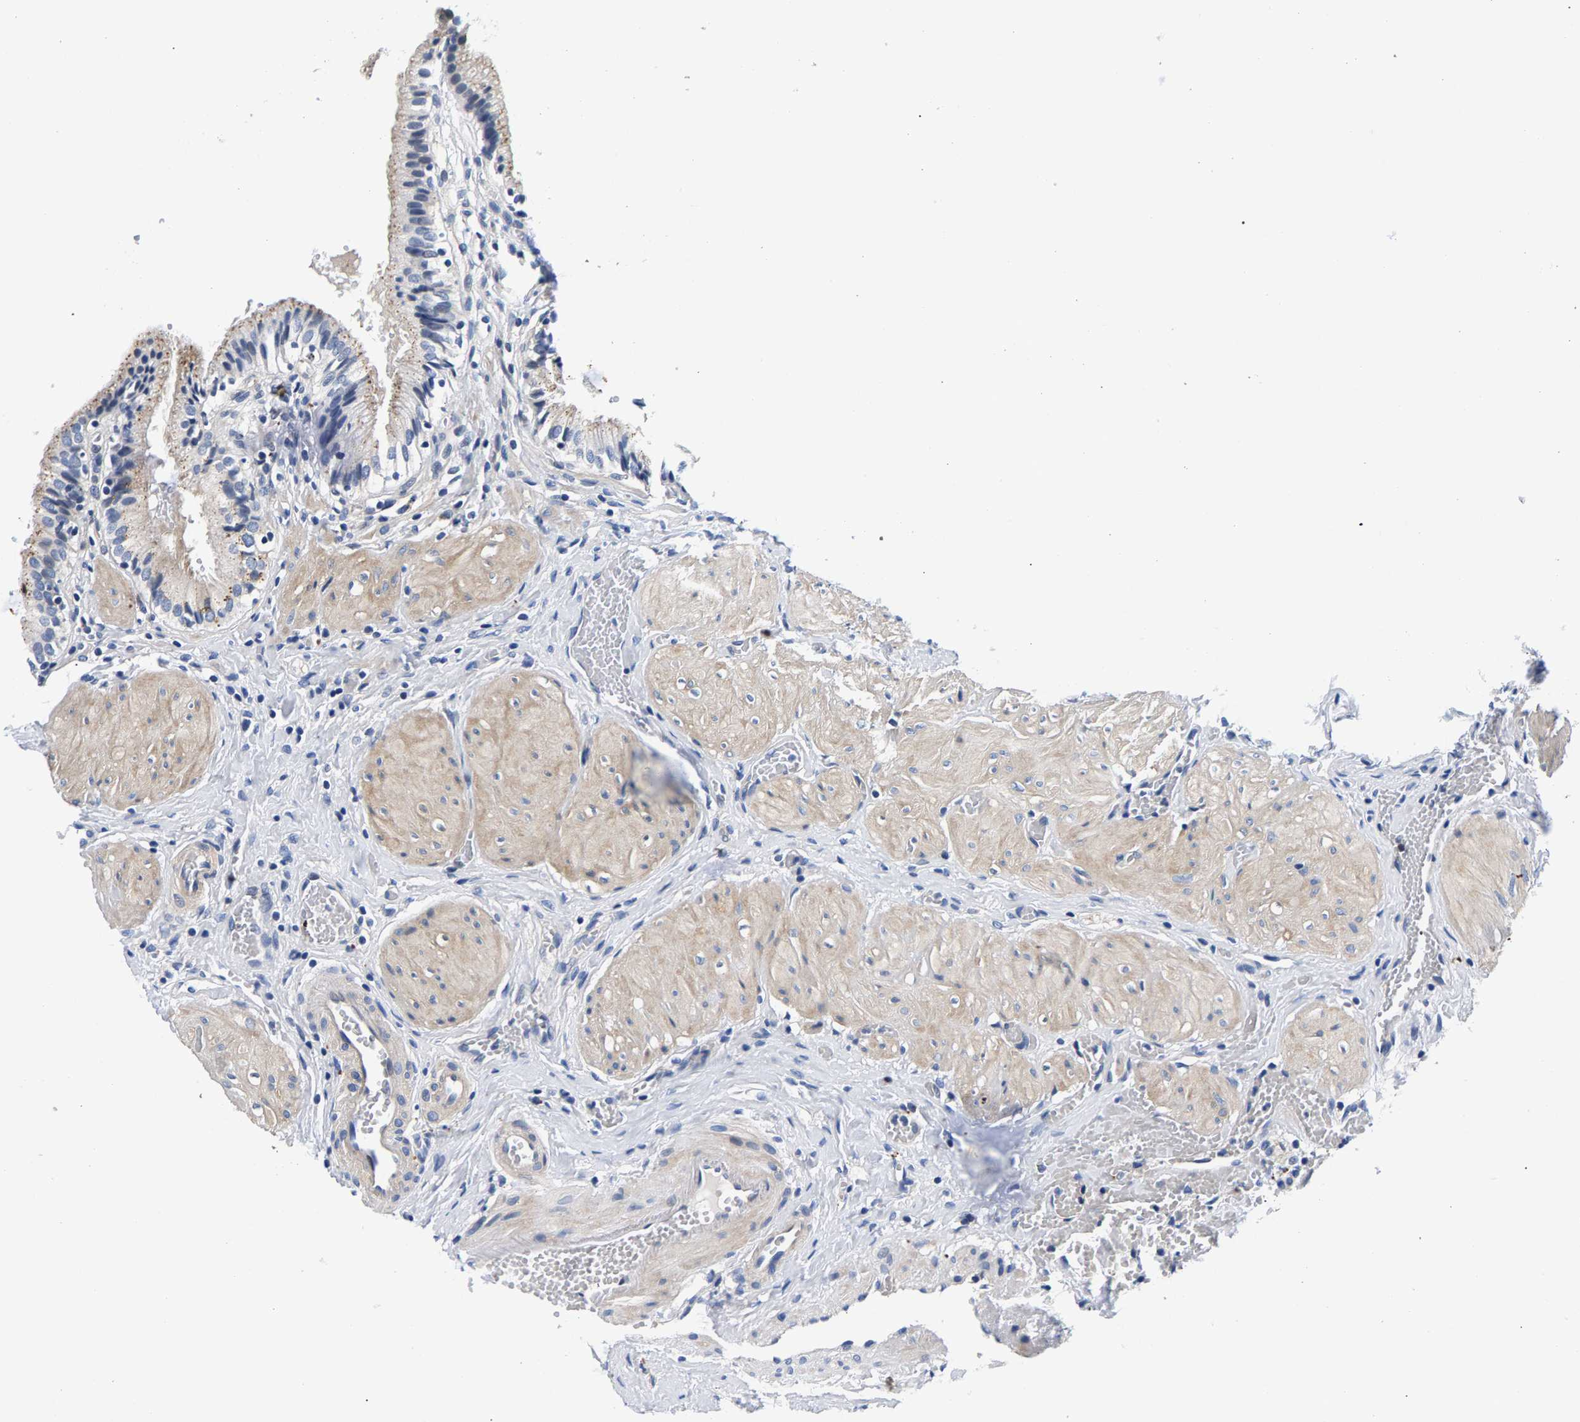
{"staining": {"intensity": "strong", "quantity": "25%-75%", "location": "cytoplasmic/membranous"}, "tissue": "gallbladder", "cell_type": "Glandular cells", "image_type": "normal", "snomed": [{"axis": "morphology", "description": "Normal tissue, NOS"}, {"axis": "topography", "description": "Gallbladder"}], "caption": "DAB immunohistochemical staining of normal human gallbladder reveals strong cytoplasmic/membranous protein positivity in approximately 25%-75% of glandular cells. (IHC, brightfield microscopy, high magnification).", "gene": "P2RY4", "patient": {"sex": "male", "age": 65}}